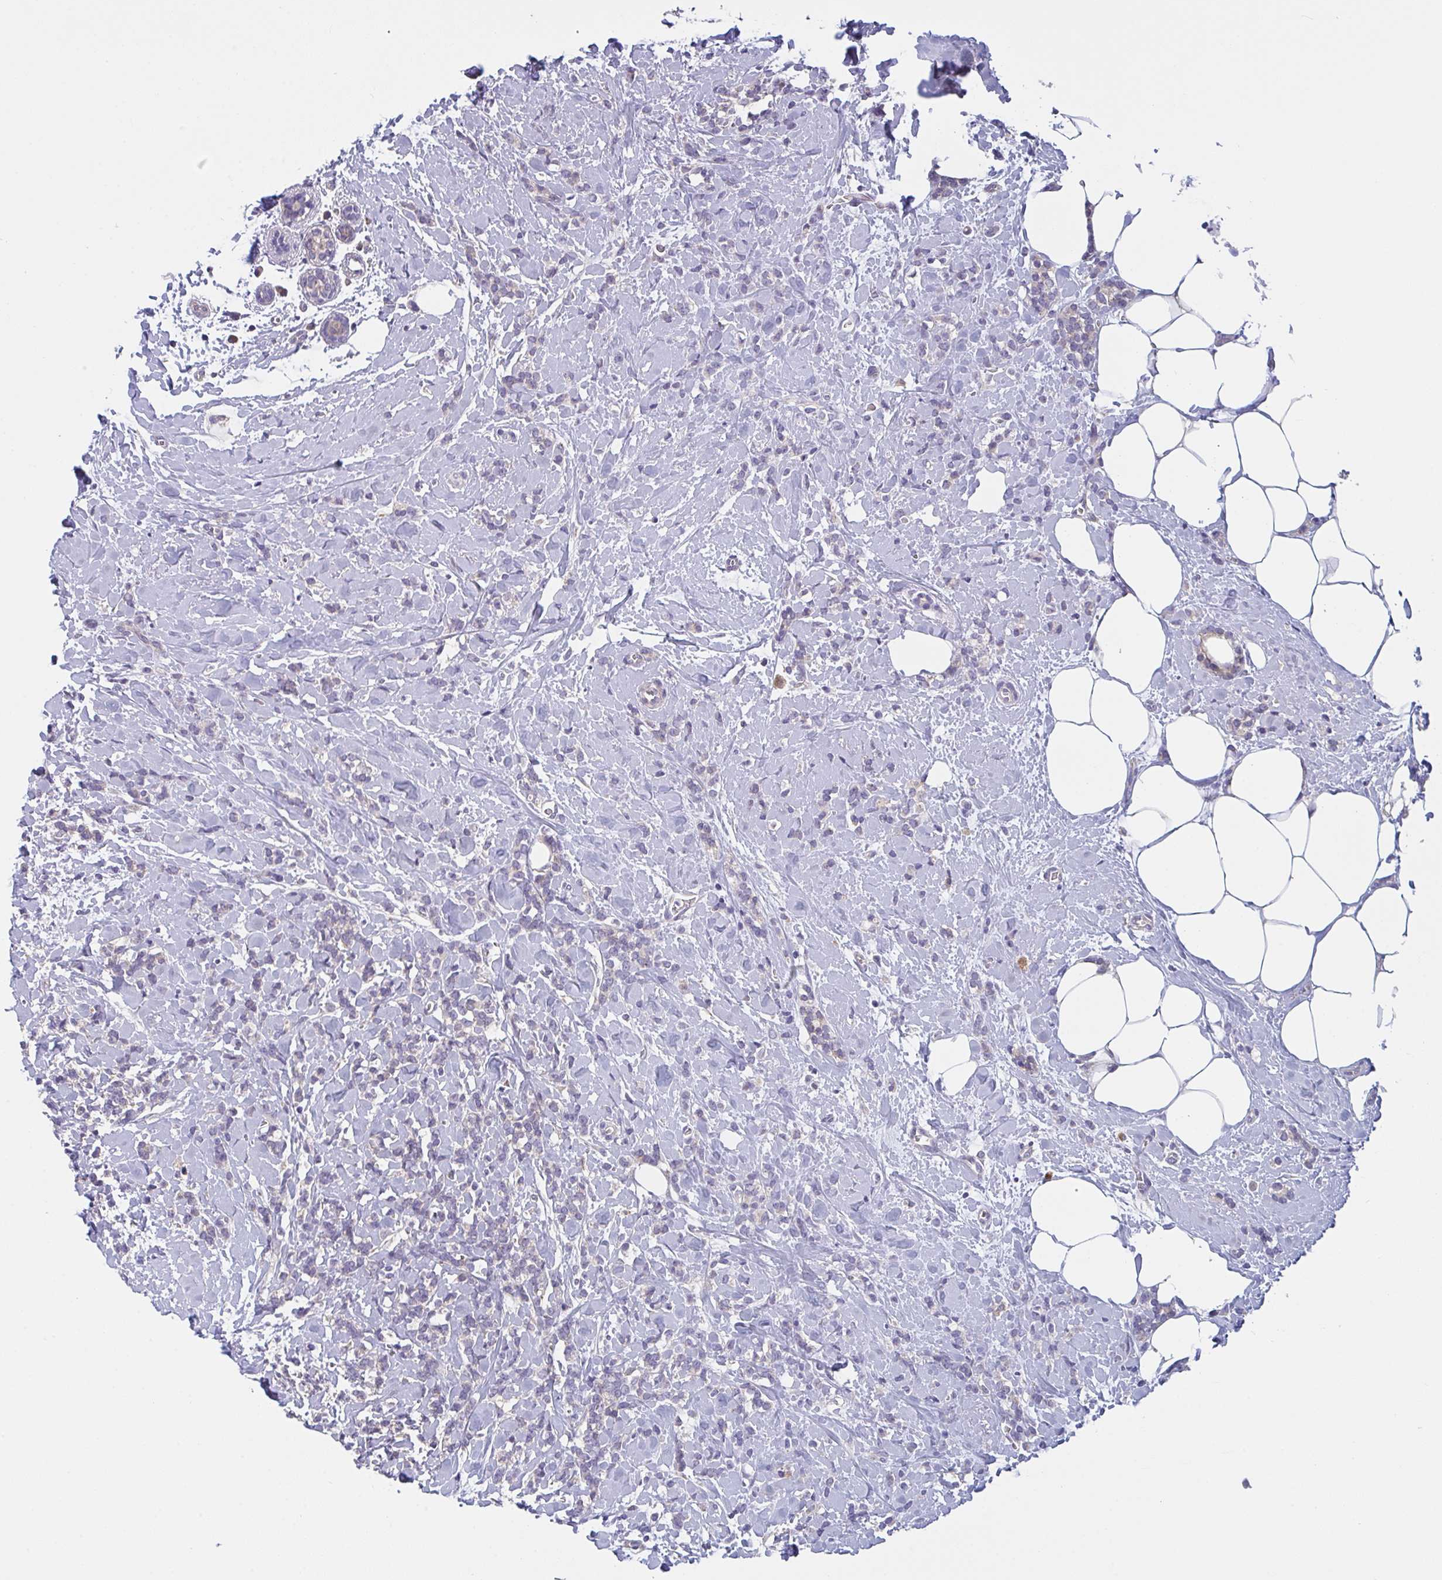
{"staining": {"intensity": "negative", "quantity": "none", "location": "none"}, "tissue": "breast cancer", "cell_type": "Tumor cells", "image_type": "cancer", "snomed": [{"axis": "morphology", "description": "Lobular carcinoma"}, {"axis": "topography", "description": "Breast"}], "caption": "DAB (3,3'-diaminobenzidine) immunohistochemical staining of human breast lobular carcinoma shows no significant expression in tumor cells.", "gene": "MRPS2", "patient": {"sex": "female", "age": 59}}